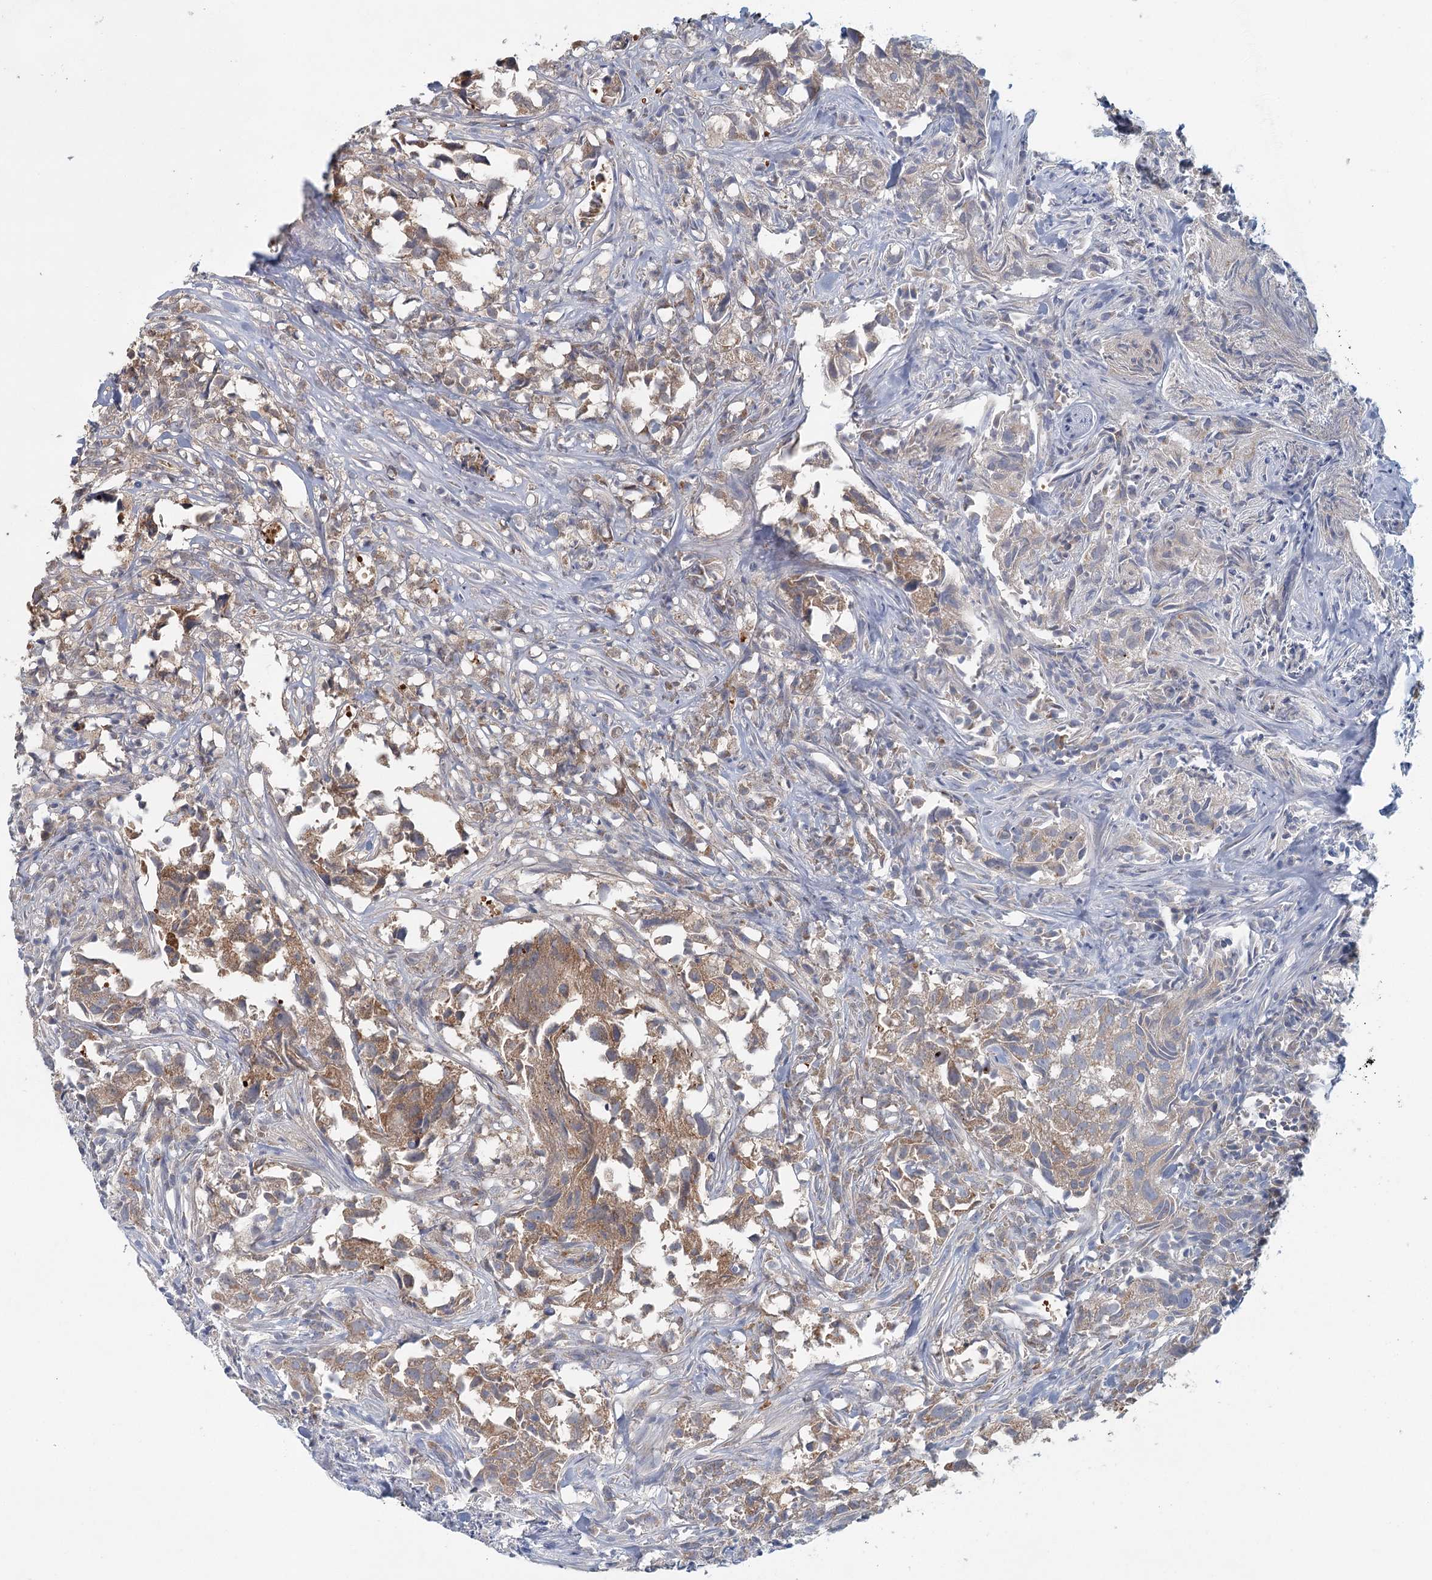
{"staining": {"intensity": "moderate", "quantity": ">75%", "location": "cytoplasmic/membranous"}, "tissue": "urothelial cancer", "cell_type": "Tumor cells", "image_type": "cancer", "snomed": [{"axis": "morphology", "description": "Urothelial carcinoma, High grade"}, {"axis": "topography", "description": "Urinary bladder"}], "caption": "Tumor cells reveal moderate cytoplasmic/membranous staining in approximately >75% of cells in high-grade urothelial carcinoma.", "gene": "ADK", "patient": {"sex": "female", "age": 75}}